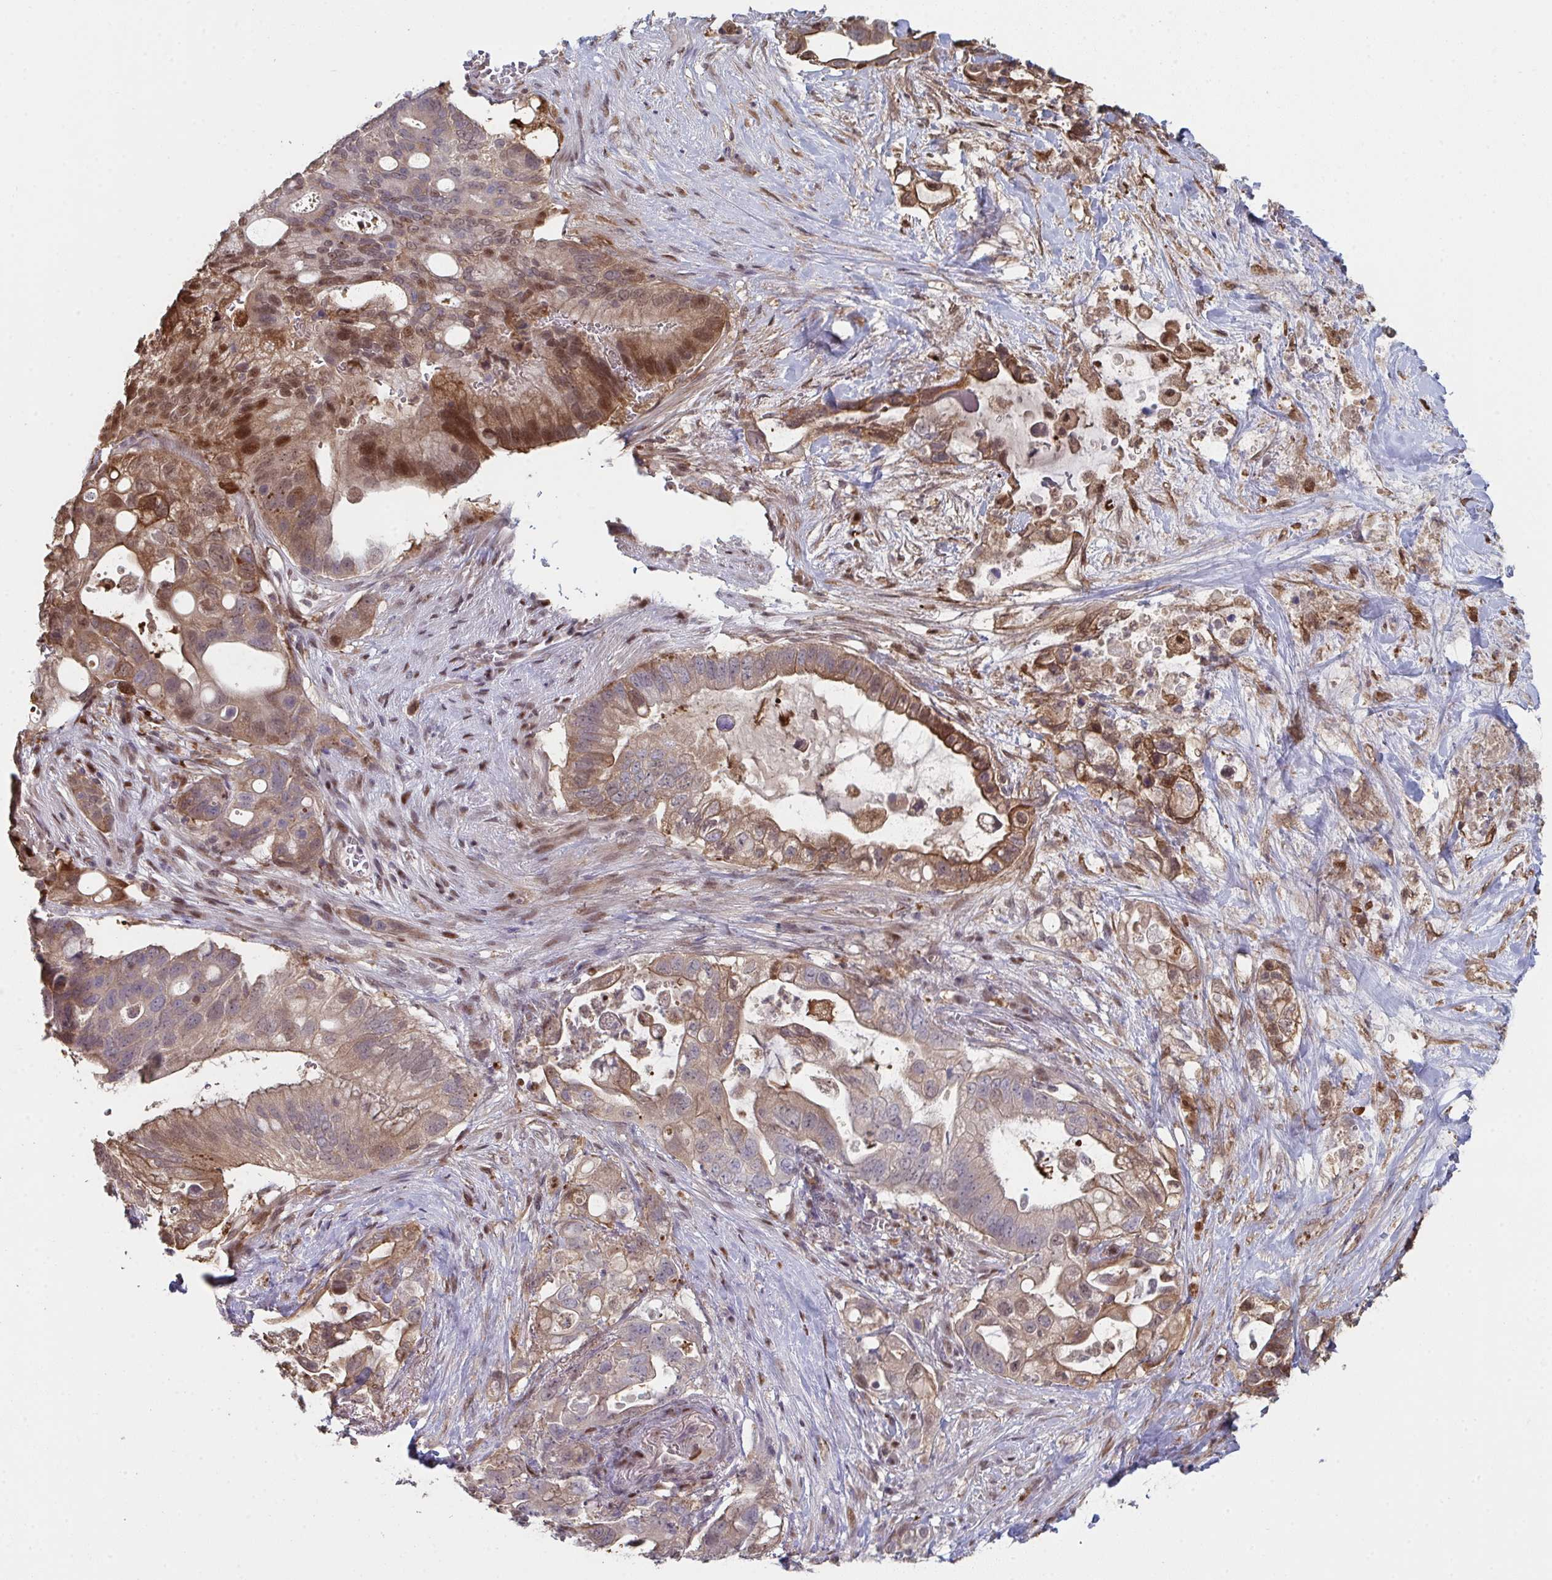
{"staining": {"intensity": "moderate", "quantity": ">75%", "location": "cytoplasmic/membranous,nuclear"}, "tissue": "pancreatic cancer", "cell_type": "Tumor cells", "image_type": "cancer", "snomed": [{"axis": "morphology", "description": "Adenocarcinoma, NOS"}, {"axis": "topography", "description": "Pancreas"}], "caption": "Brown immunohistochemical staining in human pancreatic cancer exhibits moderate cytoplasmic/membranous and nuclear staining in about >75% of tumor cells.", "gene": "ACD", "patient": {"sex": "female", "age": 72}}